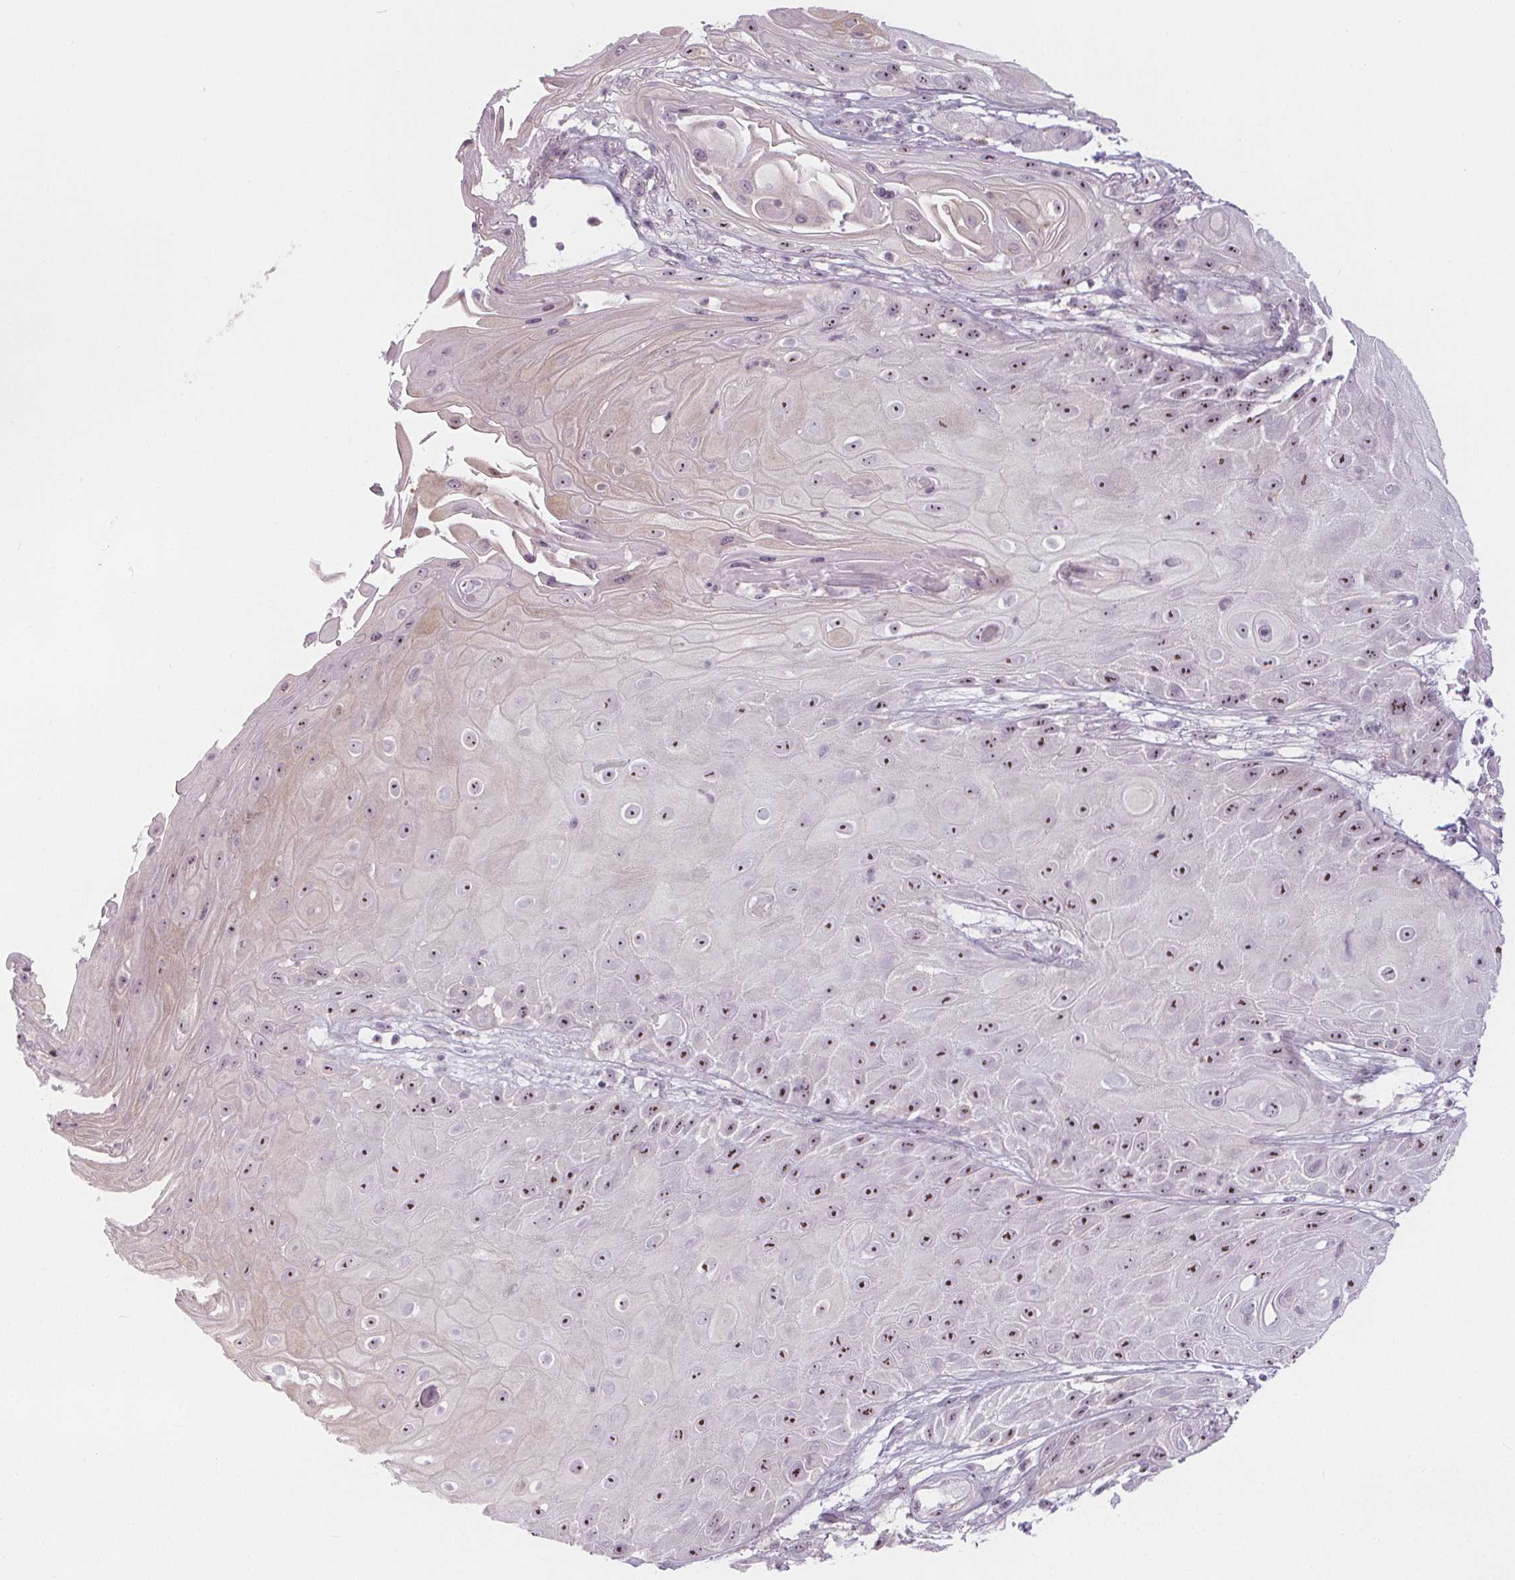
{"staining": {"intensity": "strong", "quantity": ">75%", "location": "nuclear"}, "tissue": "skin cancer", "cell_type": "Tumor cells", "image_type": "cancer", "snomed": [{"axis": "morphology", "description": "Squamous cell carcinoma, NOS"}, {"axis": "topography", "description": "Skin"}], "caption": "The histopathology image demonstrates immunohistochemical staining of skin cancer. There is strong nuclear positivity is seen in about >75% of tumor cells.", "gene": "NOLC1", "patient": {"sex": "male", "age": 62}}